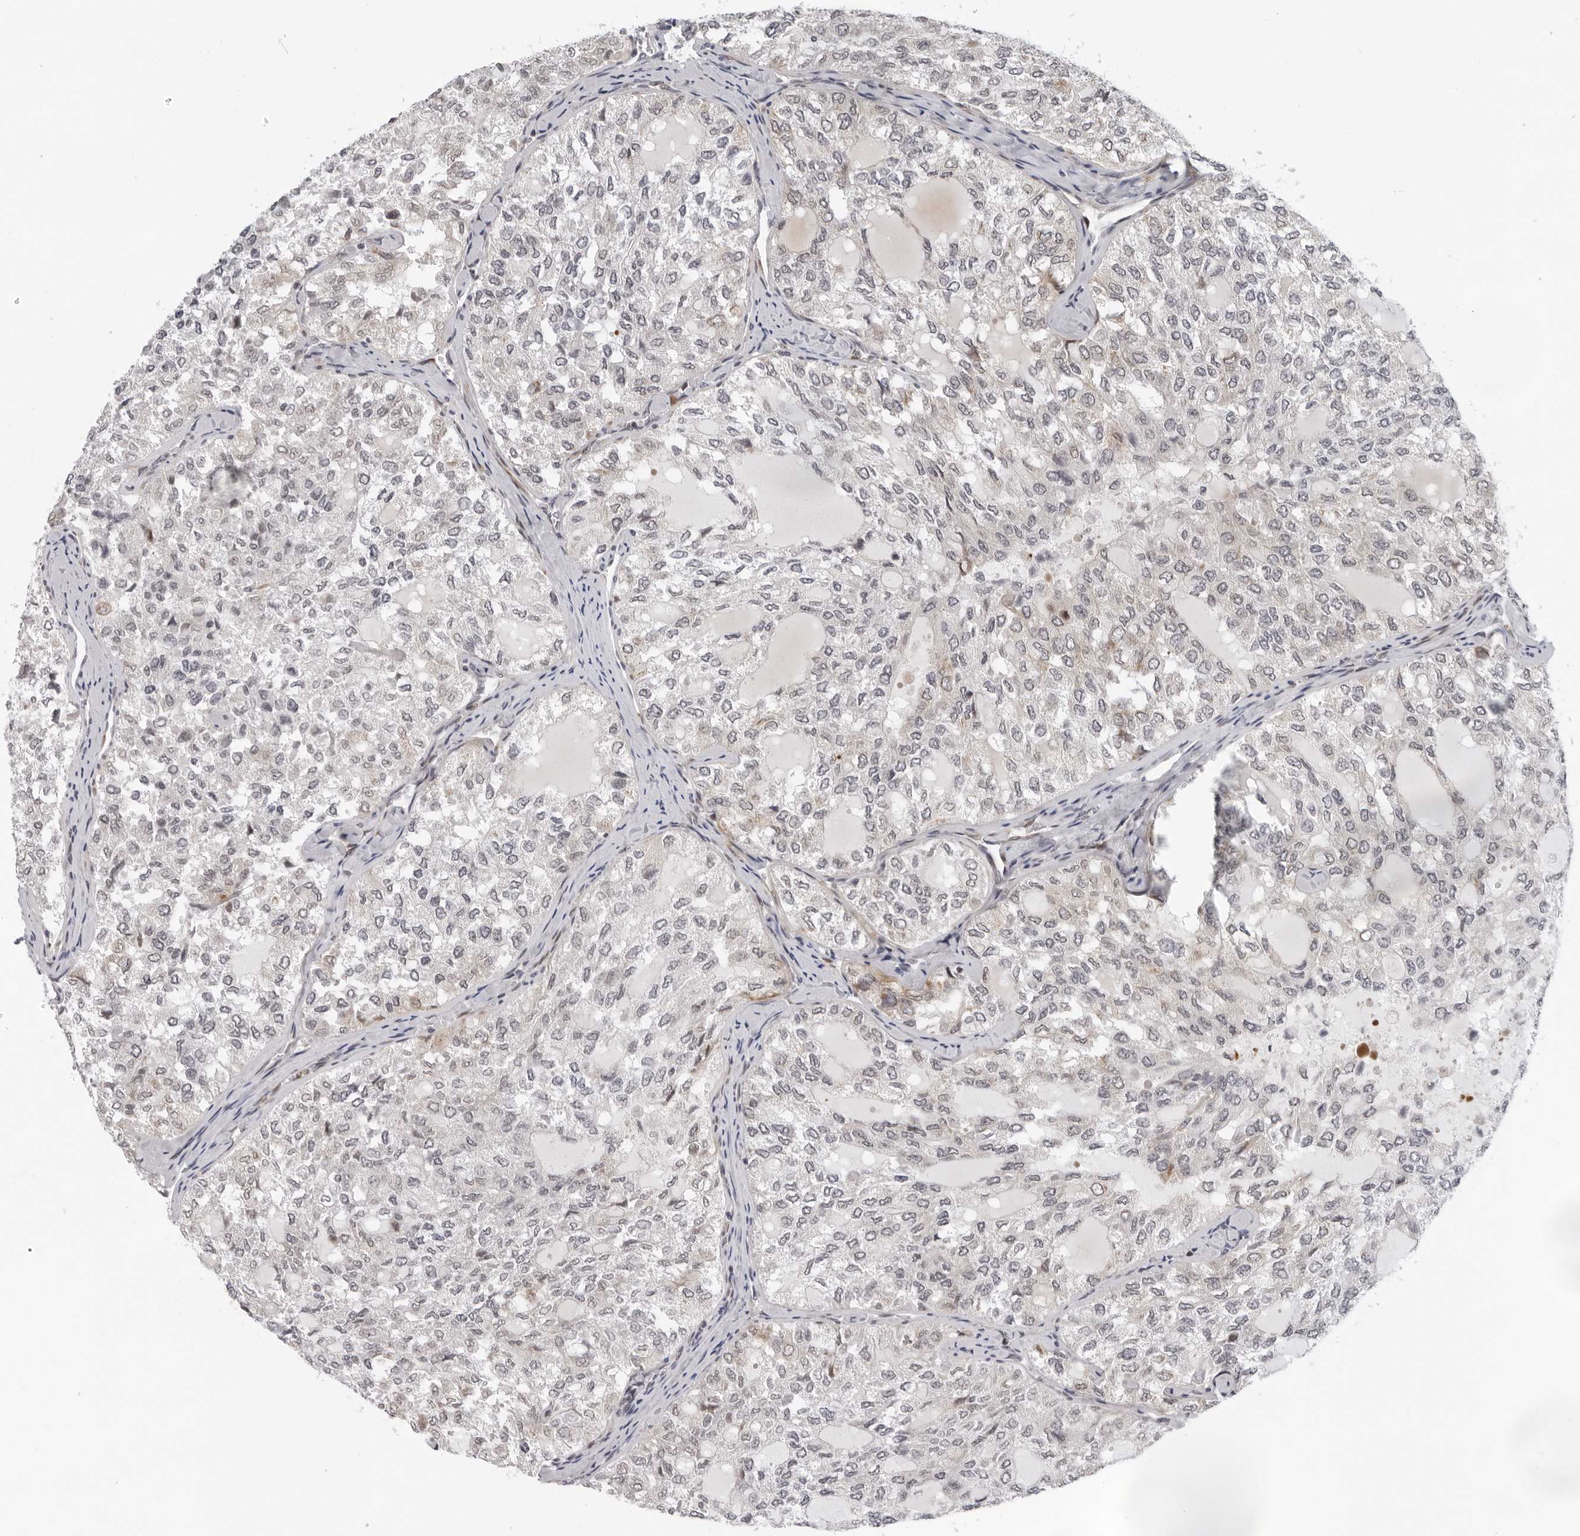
{"staining": {"intensity": "weak", "quantity": "25%-75%", "location": "nuclear"}, "tissue": "thyroid cancer", "cell_type": "Tumor cells", "image_type": "cancer", "snomed": [{"axis": "morphology", "description": "Follicular adenoma carcinoma, NOS"}, {"axis": "topography", "description": "Thyroid gland"}], "caption": "Immunohistochemical staining of follicular adenoma carcinoma (thyroid) exhibits low levels of weak nuclear expression in approximately 25%-75% of tumor cells.", "gene": "PIP4K2C", "patient": {"sex": "male", "age": 75}}